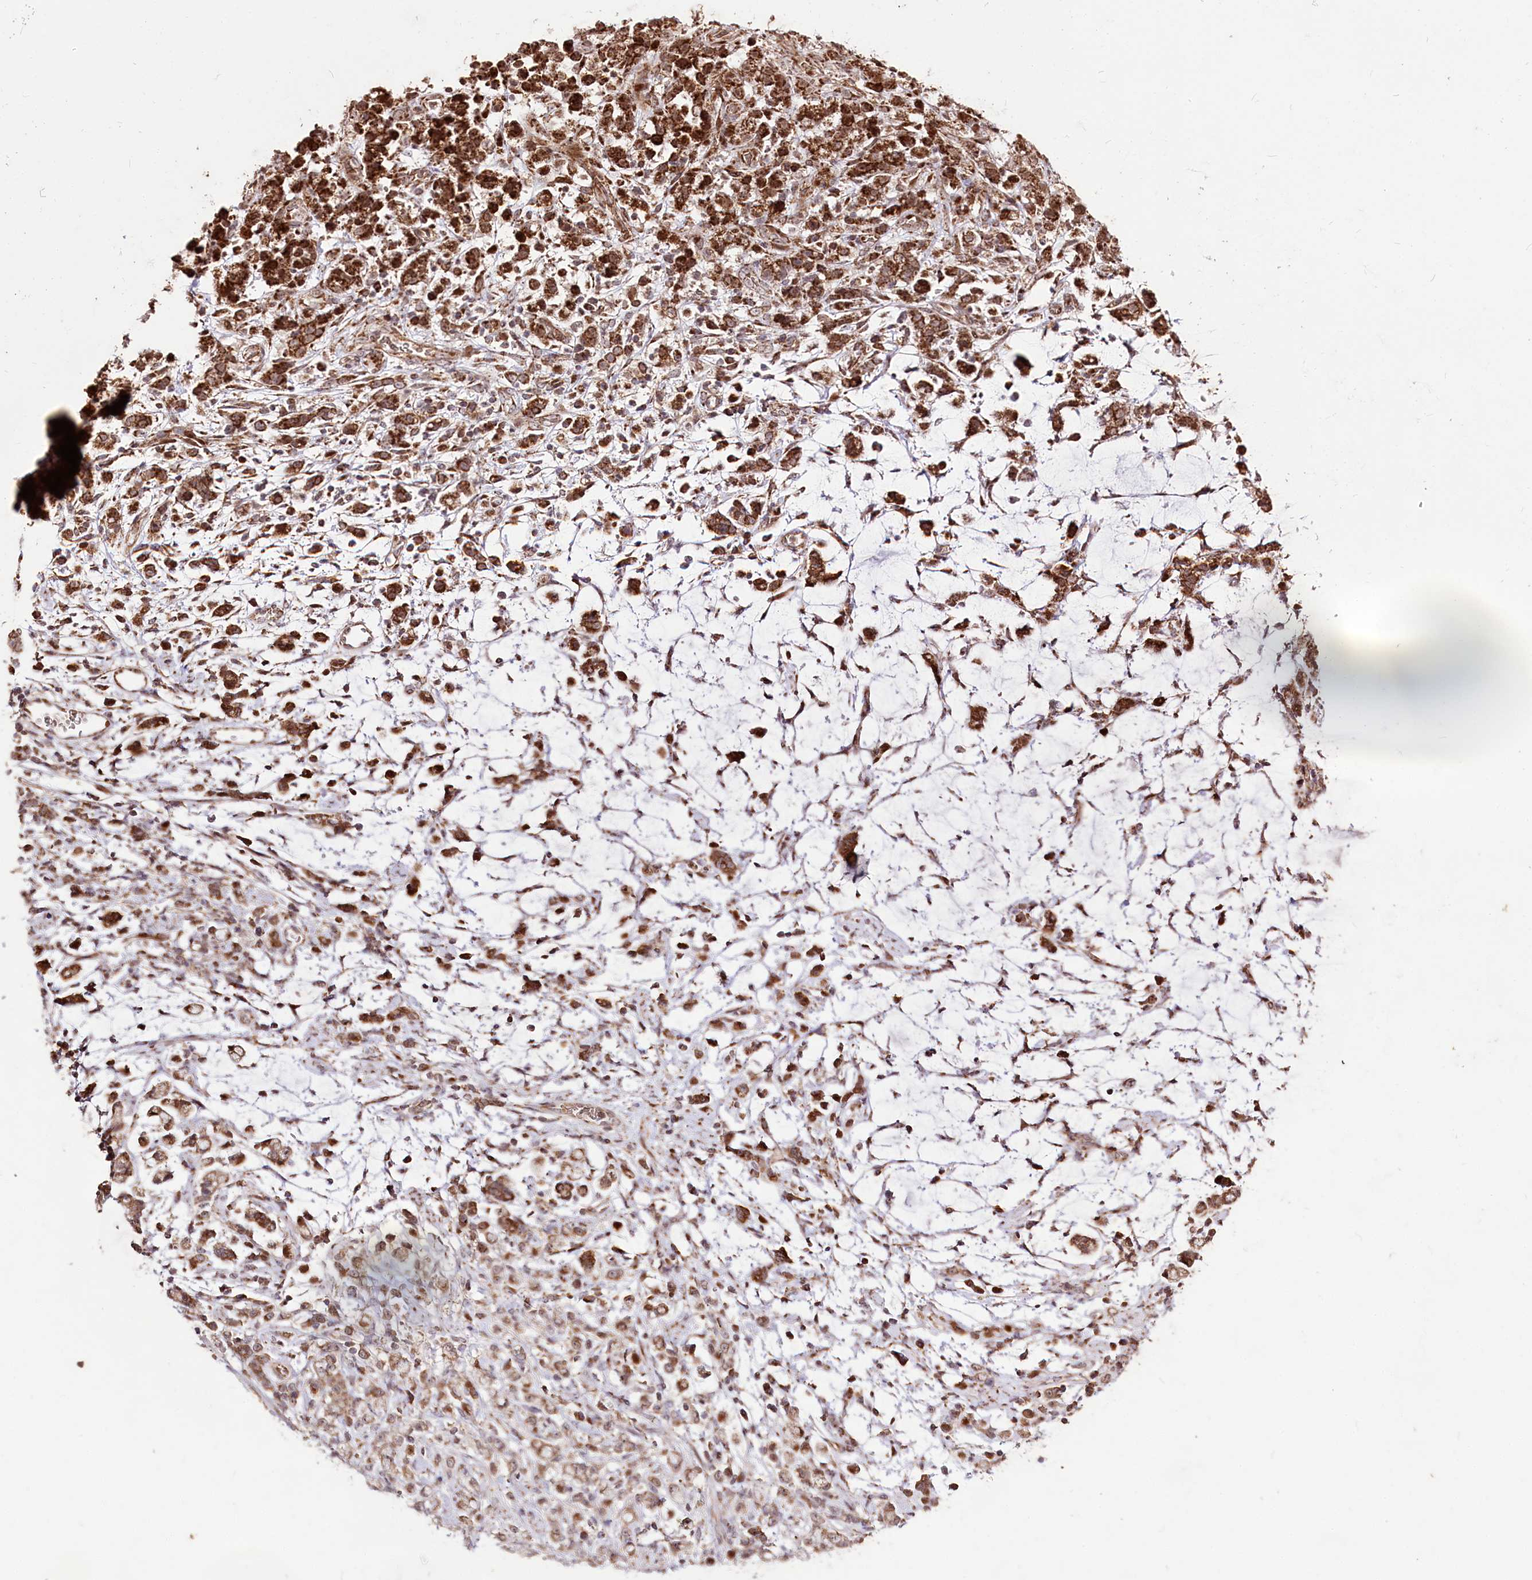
{"staining": {"intensity": "strong", "quantity": ">75%", "location": "cytoplasmic/membranous"}, "tissue": "stomach cancer", "cell_type": "Tumor cells", "image_type": "cancer", "snomed": [{"axis": "morphology", "description": "Adenocarcinoma, NOS"}, {"axis": "topography", "description": "Stomach"}], "caption": "Immunohistochemical staining of human stomach cancer (adenocarcinoma) demonstrates high levels of strong cytoplasmic/membranous expression in approximately >75% of tumor cells. (brown staining indicates protein expression, while blue staining denotes nuclei).", "gene": "CARD19", "patient": {"sex": "female", "age": 60}}